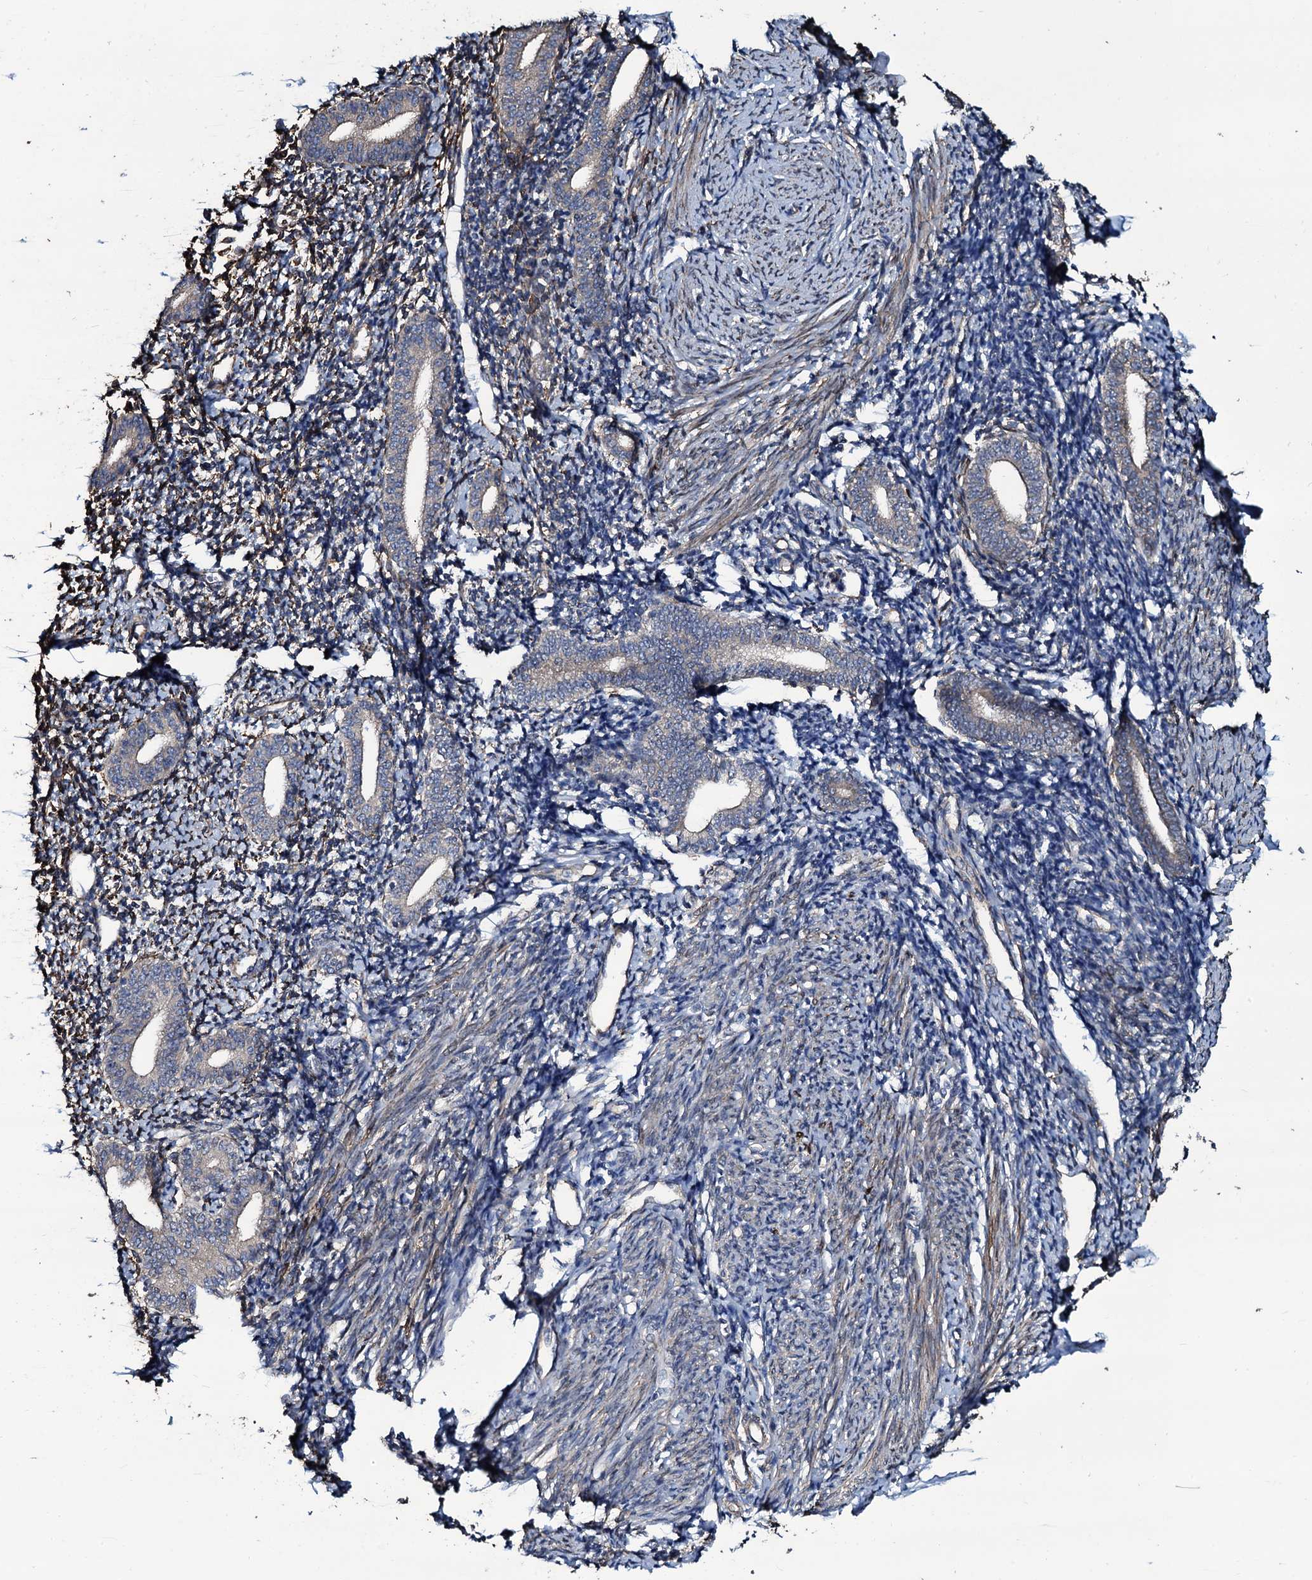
{"staining": {"intensity": "weak", "quantity": "<25%", "location": "cytoplasmic/membranous"}, "tissue": "endometrium", "cell_type": "Cells in endometrial stroma", "image_type": "normal", "snomed": [{"axis": "morphology", "description": "Normal tissue, NOS"}, {"axis": "topography", "description": "Endometrium"}], "caption": "This is an immunohistochemistry photomicrograph of normal human endometrium. There is no expression in cells in endometrial stroma.", "gene": "WIPF3", "patient": {"sex": "female", "age": 56}}